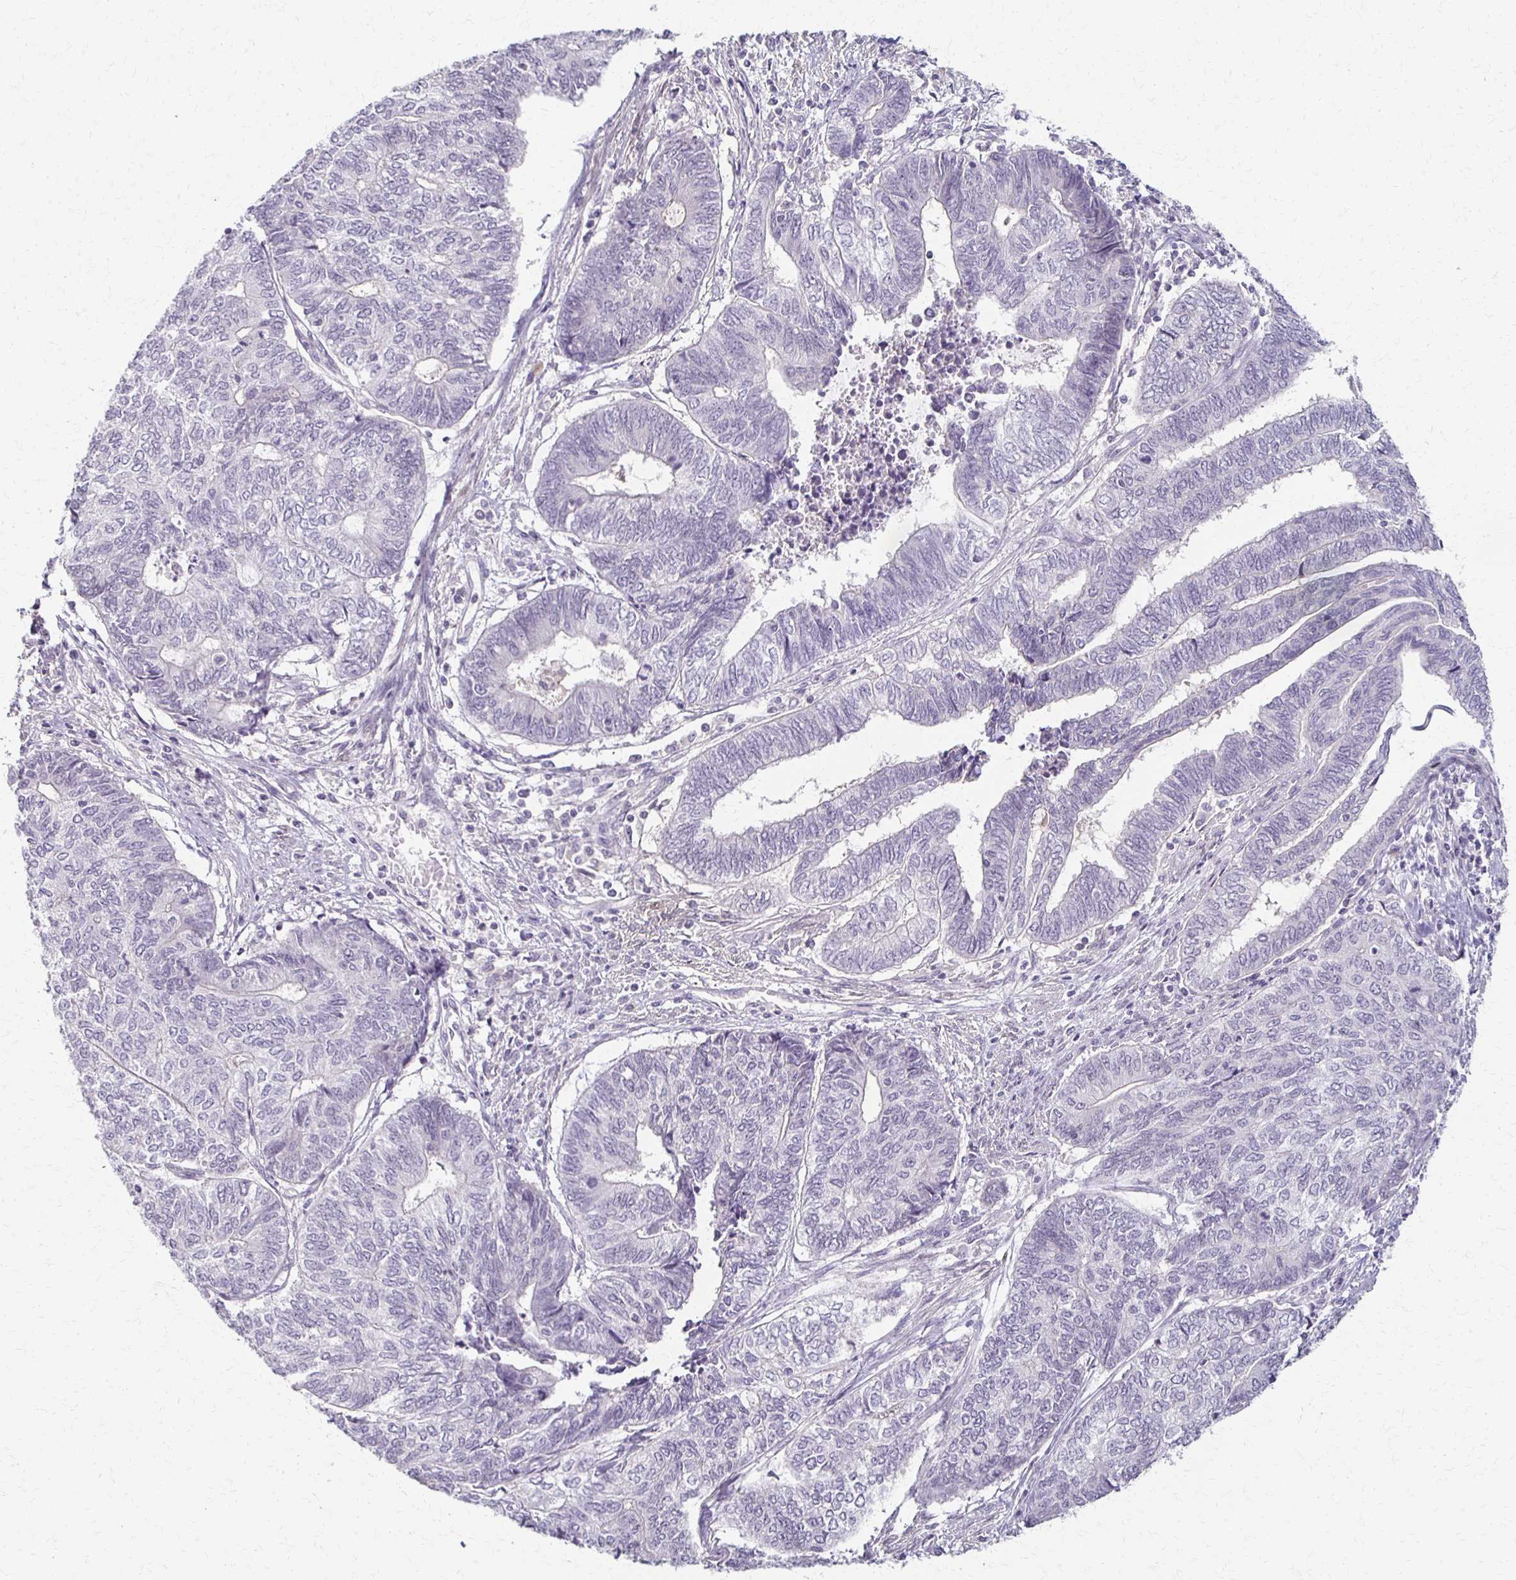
{"staining": {"intensity": "negative", "quantity": "none", "location": "none"}, "tissue": "endometrial cancer", "cell_type": "Tumor cells", "image_type": "cancer", "snomed": [{"axis": "morphology", "description": "Adenocarcinoma, NOS"}, {"axis": "topography", "description": "Uterus"}, {"axis": "topography", "description": "Endometrium"}], "caption": "There is no significant staining in tumor cells of endometrial cancer.", "gene": "FOXO4", "patient": {"sex": "female", "age": 70}}